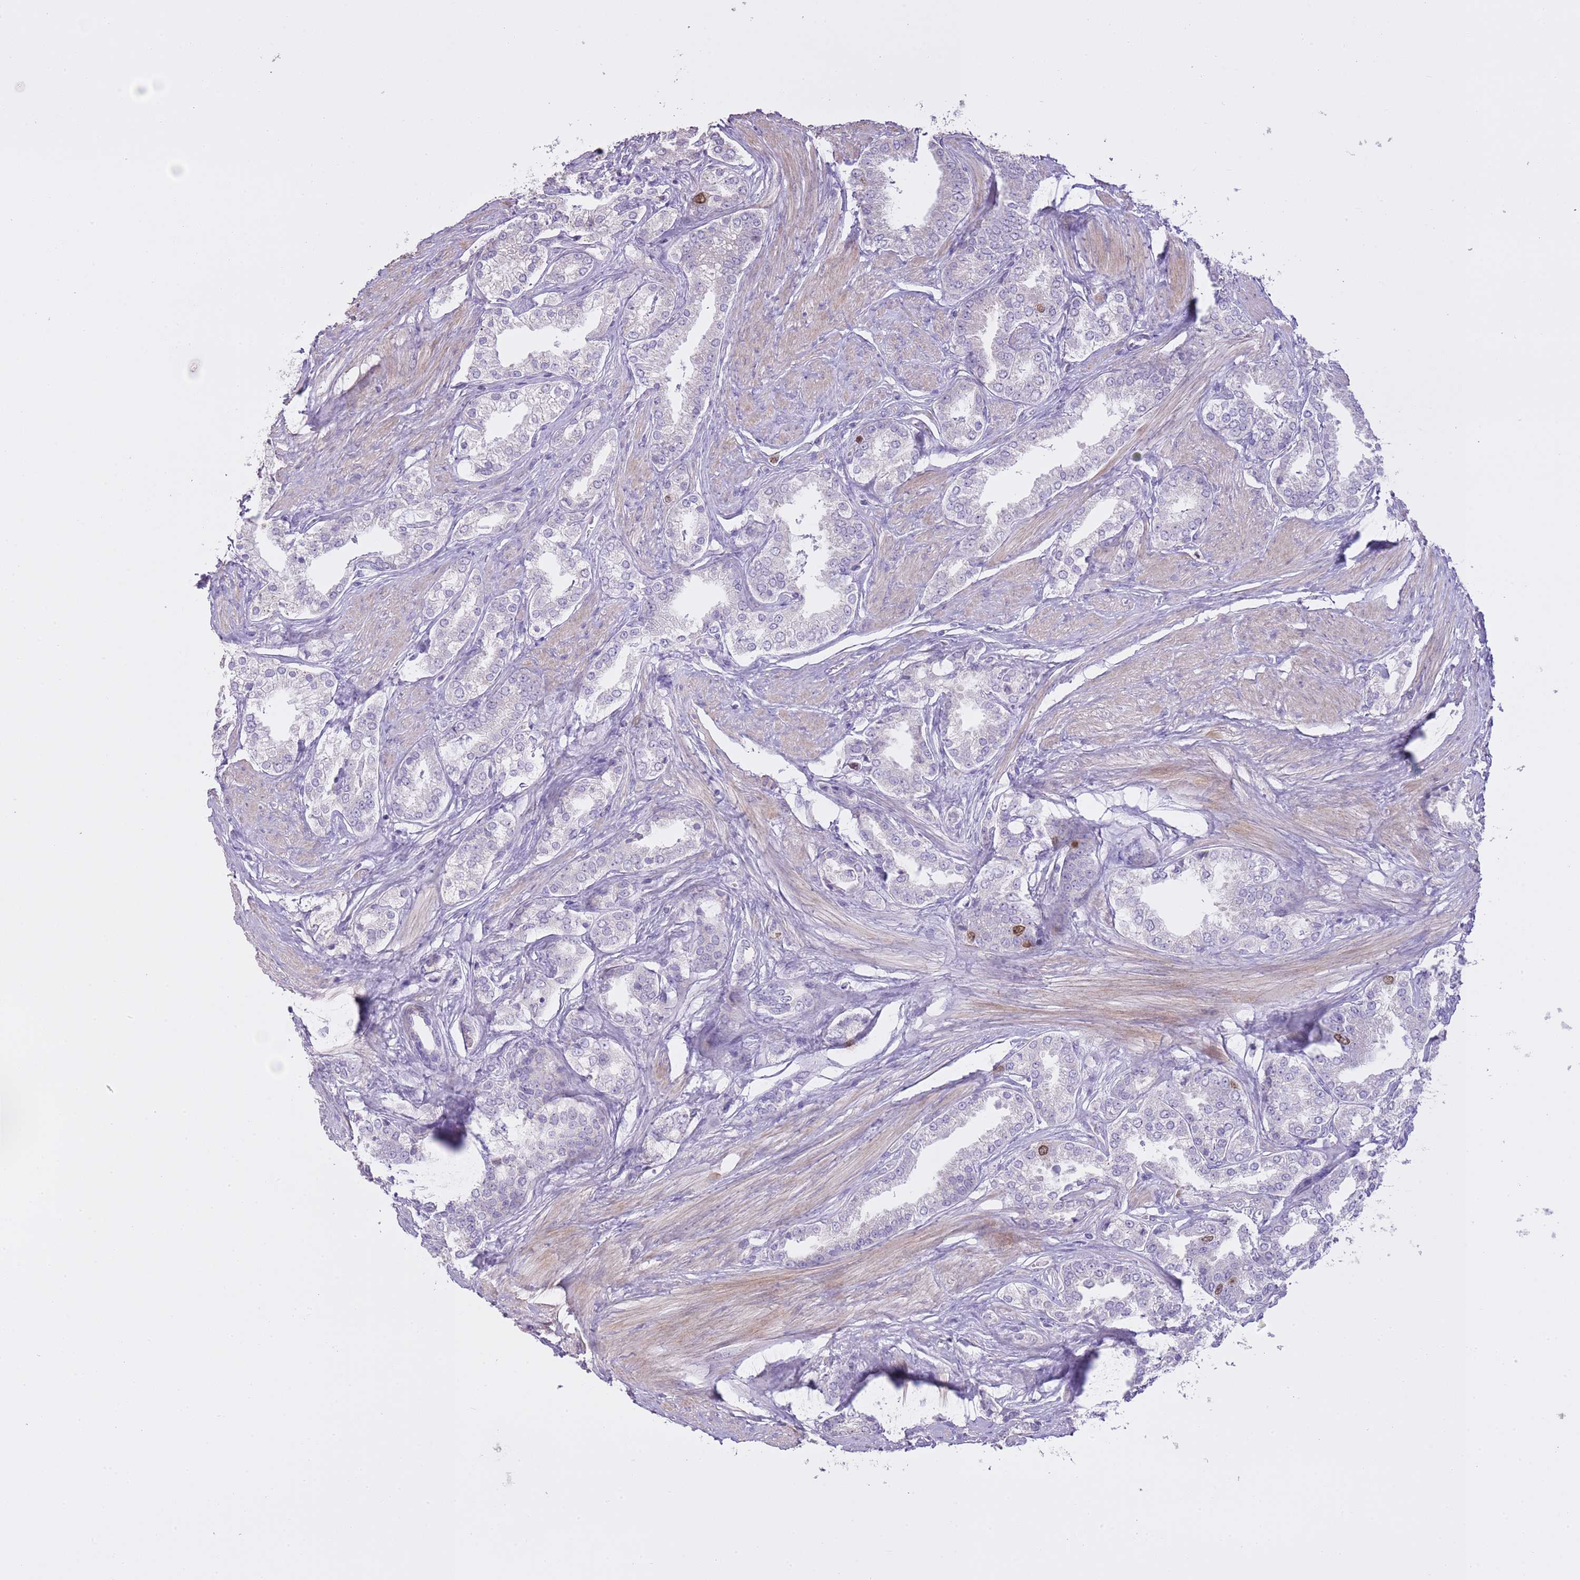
{"staining": {"intensity": "moderate", "quantity": "<25%", "location": "nuclear"}, "tissue": "prostate cancer", "cell_type": "Tumor cells", "image_type": "cancer", "snomed": [{"axis": "morphology", "description": "Adenocarcinoma, High grade"}, {"axis": "topography", "description": "Prostate"}], "caption": "This histopathology image shows prostate high-grade adenocarcinoma stained with immunohistochemistry (IHC) to label a protein in brown. The nuclear of tumor cells show moderate positivity for the protein. Nuclei are counter-stained blue.", "gene": "GMNN", "patient": {"sex": "male", "age": 71}}